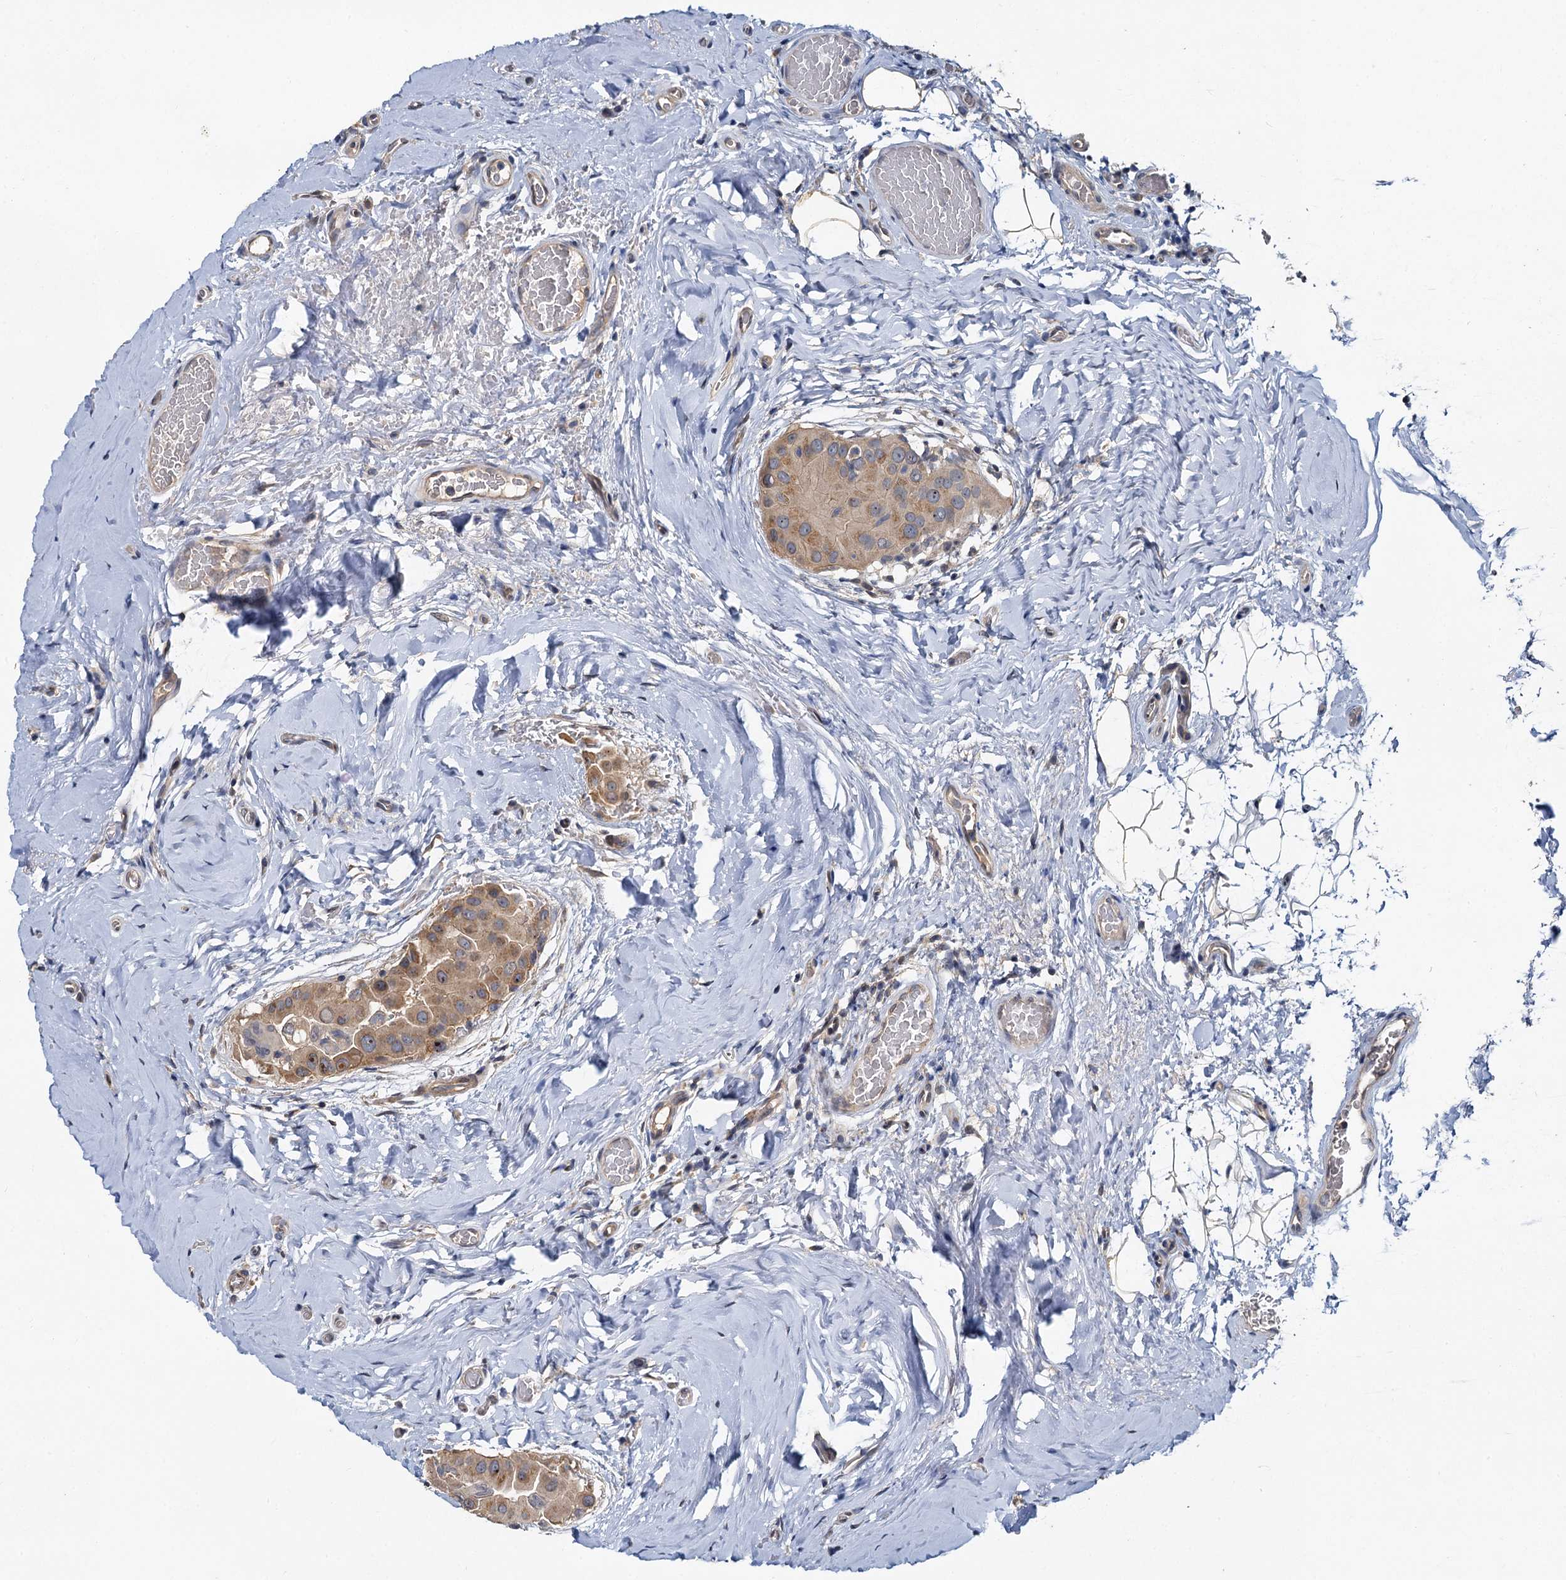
{"staining": {"intensity": "moderate", "quantity": ">75%", "location": "cytoplasmic/membranous"}, "tissue": "thyroid cancer", "cell_type": "Tumor cells", "image_type": "cancer", "snomed": [{"axis": "morphology", "description": "Papillary adenocarcinoma, NOS"}, {"axis": "topography", "description": "Thyroid gland"}], "caption": "This micrograph reveals thyroid papillary adenocarcinoma stained with IHC to label a protein in brown. The cytoplasmic/membranous of tumor cells show moderate positivity for the protein. Nuclei are counter-stained blue.", "gene": "ZNF324", "patient": {"sex": "male", "age": 33}}